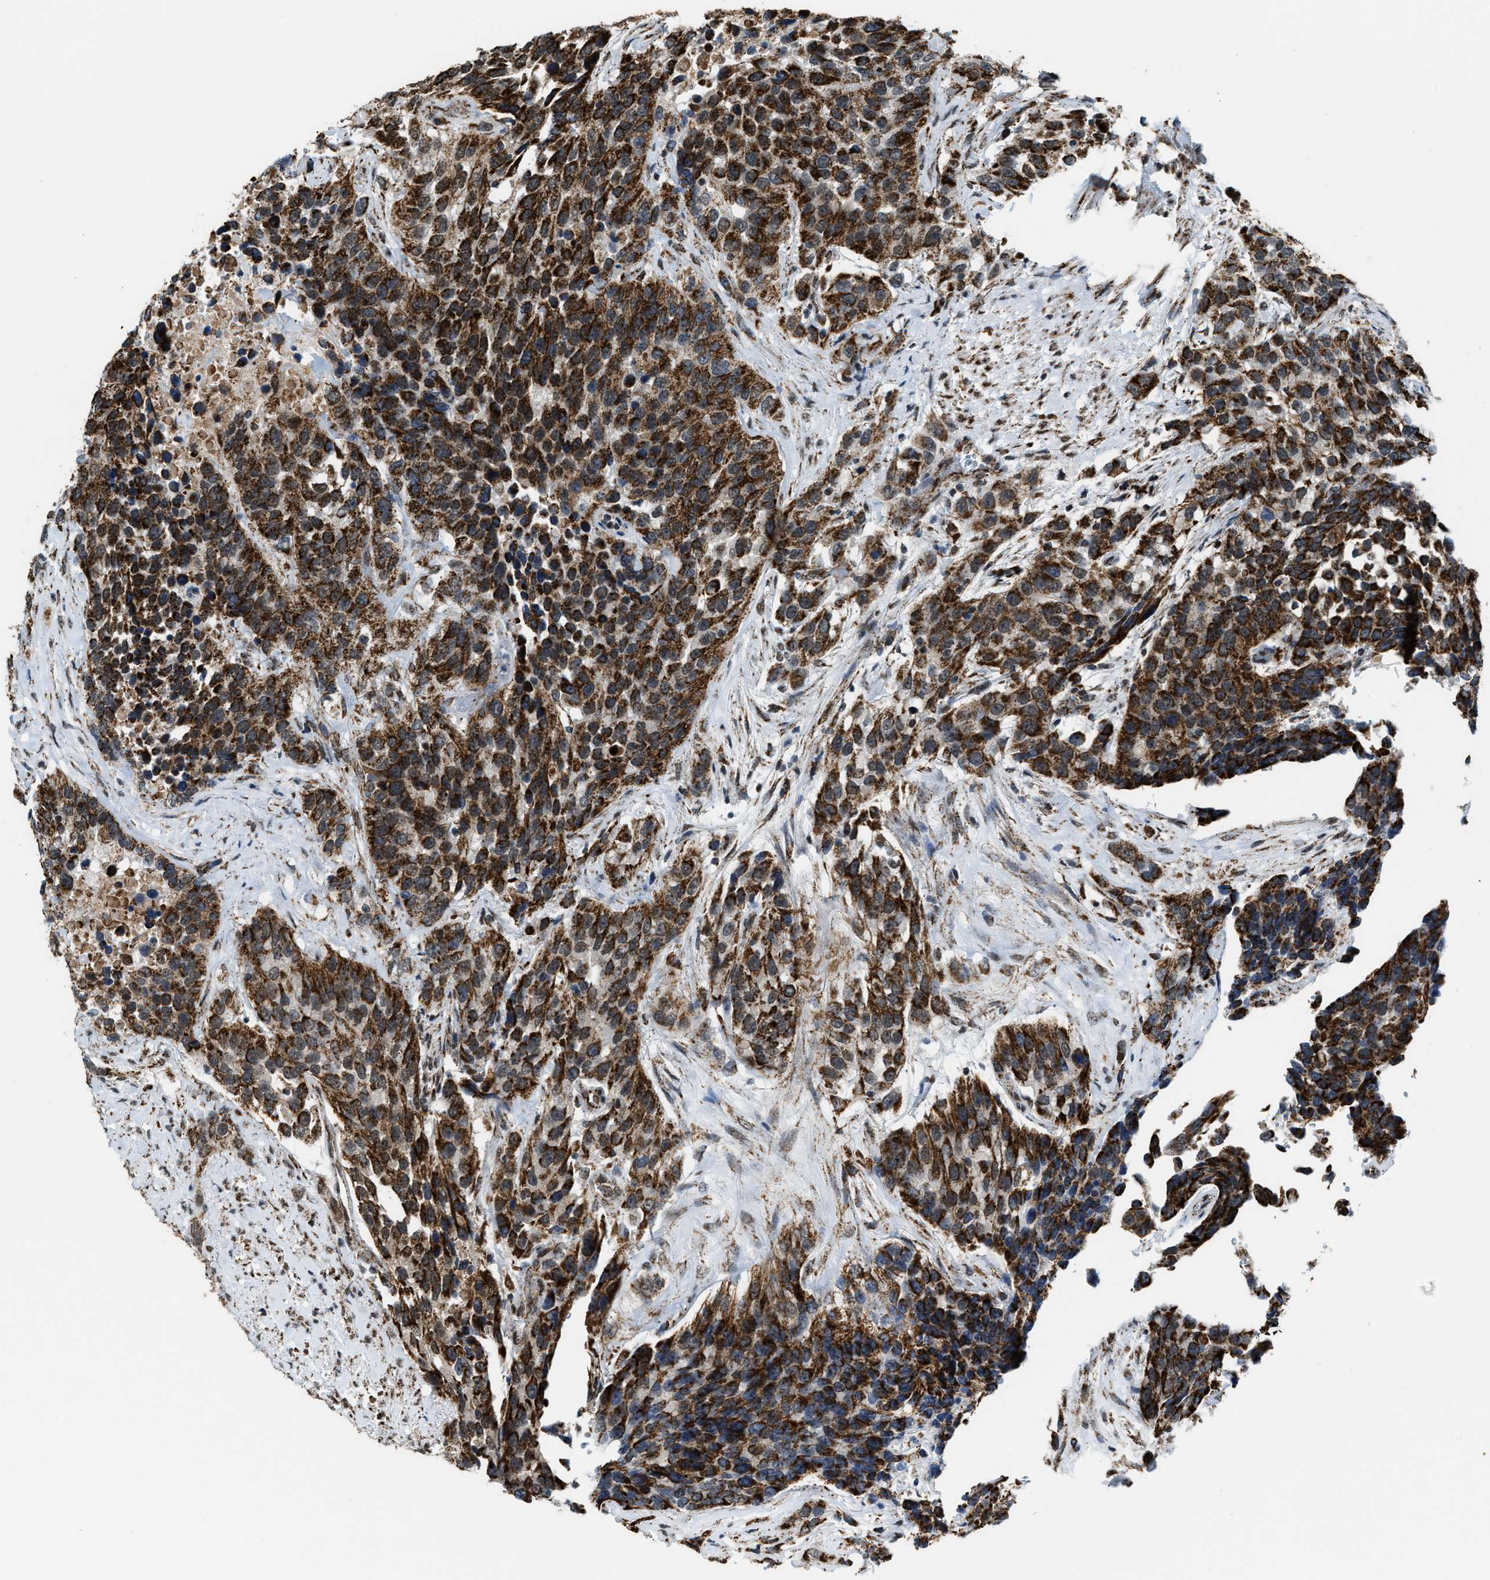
{"staining": {"intensity": "strong", "quantity": ">75%", "location": "cytoplasmic/membranous"}, "tissue": "urothelial cancer", "cell_type": "Tumor cells", "image_type": "cancer", "snomed": [{"axis": "morphology", "description": "Urothelial carcinoma, High grade"}, {"axis": "topography", "description": "Urinary bladder"}], "caption": "Immunohistochemistry (IHC) image of neoplastic tissue: urothelial cancer stained using IHC displays high levels of strong protein expression localized specifically in the cytoplasmic/membranous of tumor cells, appearing as a cytoplasmic/membranous brown color.", "gene": "HIBADH", "patient": {"sex": "female", "age": 80}}